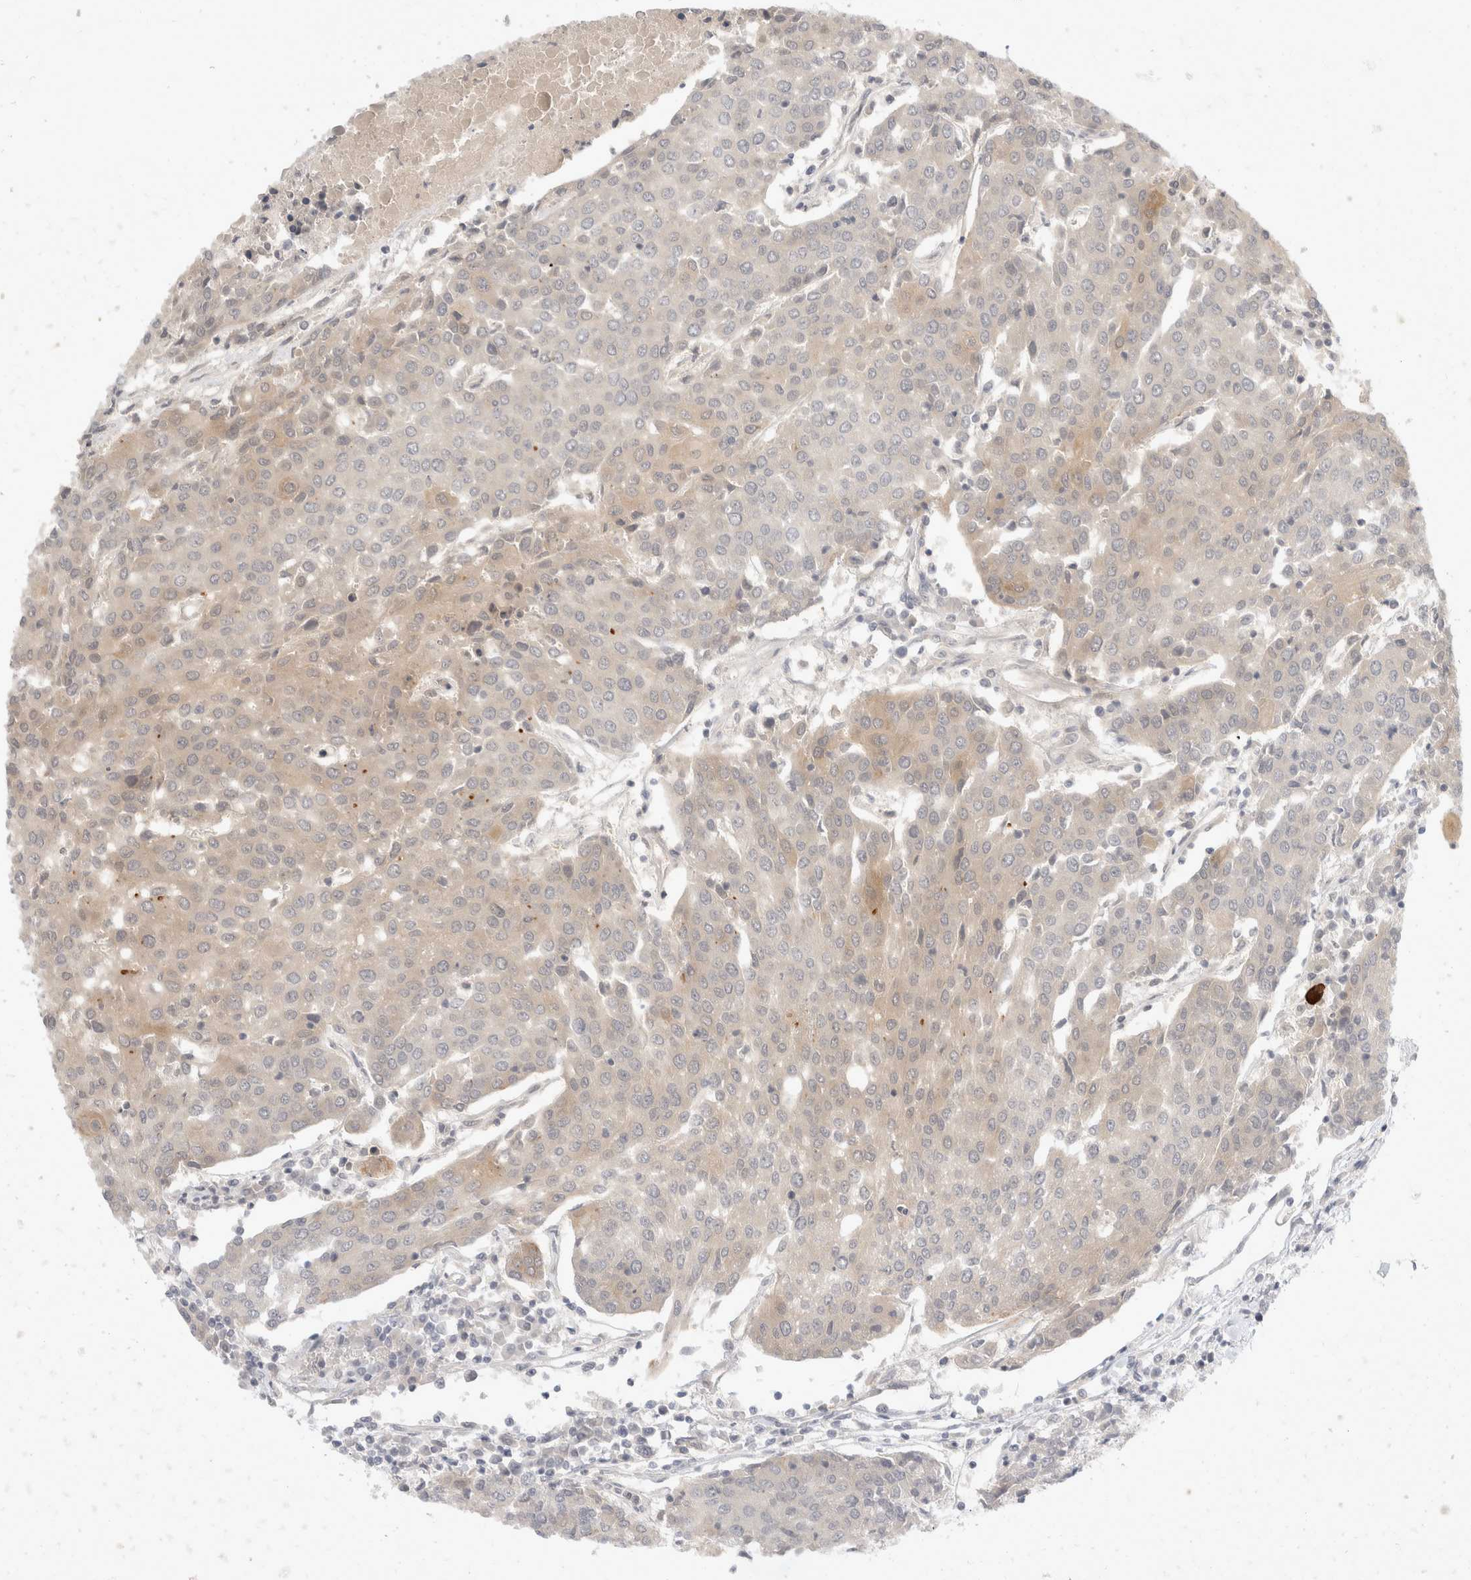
{"staining": {"intensity": "weak", "quantity": "<25%", "location": "cytoplasmic/membranous"}, "tissue": "urothelial cancer", "cell_type": "Tumor cells", "image_type": "cancer", "snomed": [{"axis": "morphology", "description": "Urothelial carcinoma, High grade"}, {"axis": "topography", "description": "Urinary bladder"}], "caption": "Tumor cells show no significant expression in urothelial cancer.", "gene": "TOM1L2", "patient": {"sex": "female", "age": 85}}